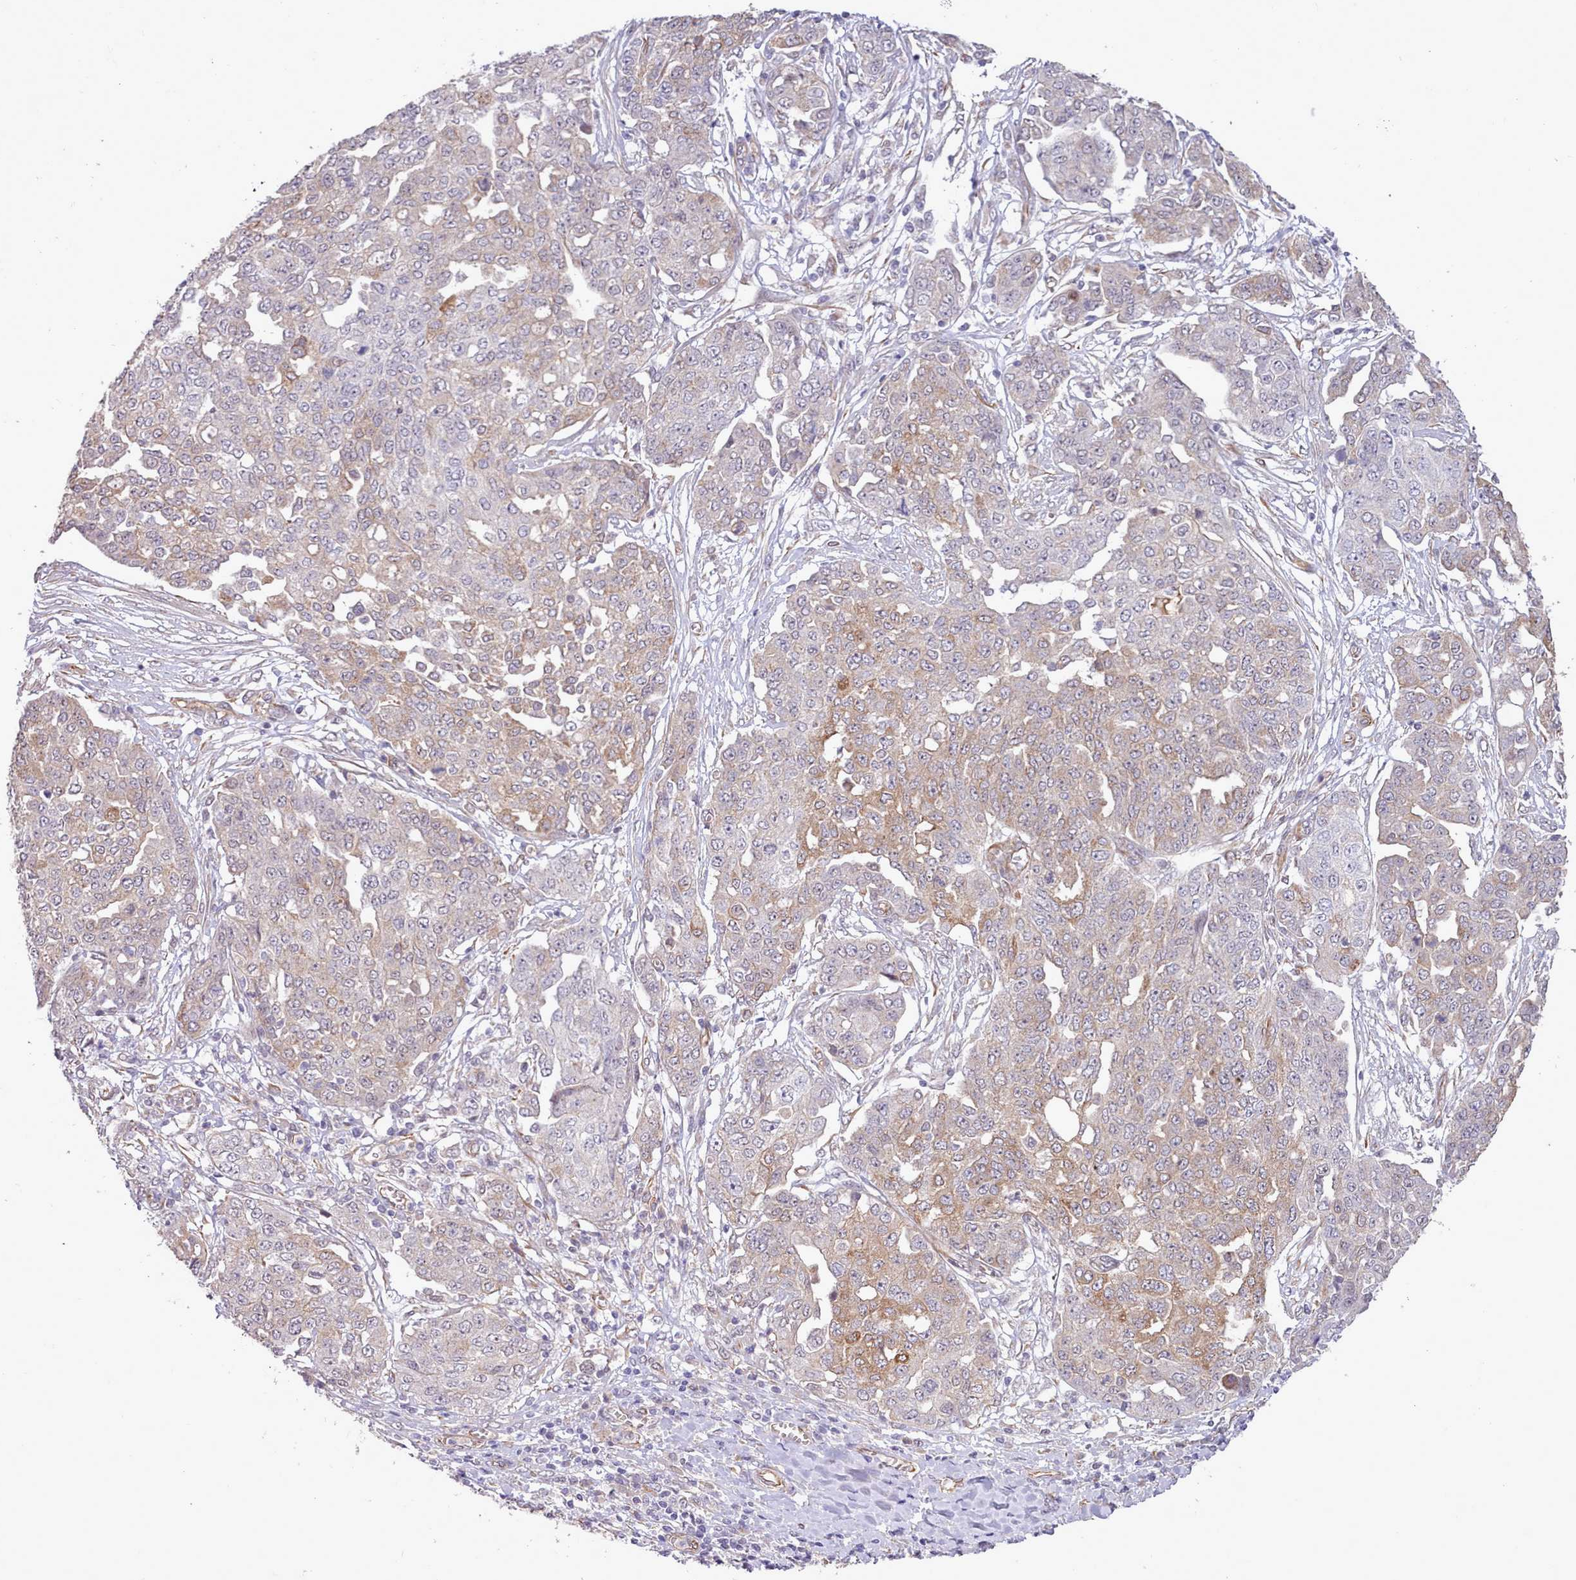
{"staining": {"intensity": "moderate", "quantity": "<25%", "location": "cytoplasmic/membranous"}, "tissue": "ovarian cancer", "cell_type": "Tumor cells", "image_type": "cancer", "snomed": [{"axis": "morphology", "description": "Cystadenocarcinoma, serous, NOS"}, {"axis": "topography", "description": "Soft tissue"}, {"axis": "topography", "description": "Ovary"}], "caption": "DAB immunohistochemical staining of human ovarian cancer shows moderate cytoplasmic/membranous protein positivity in about <25% of tumor cells. (Brightfield microscopy of DAB IHC at high magnification).", "gene": "ZC3H13", "patient": {"sex": "female", "age": 57}}